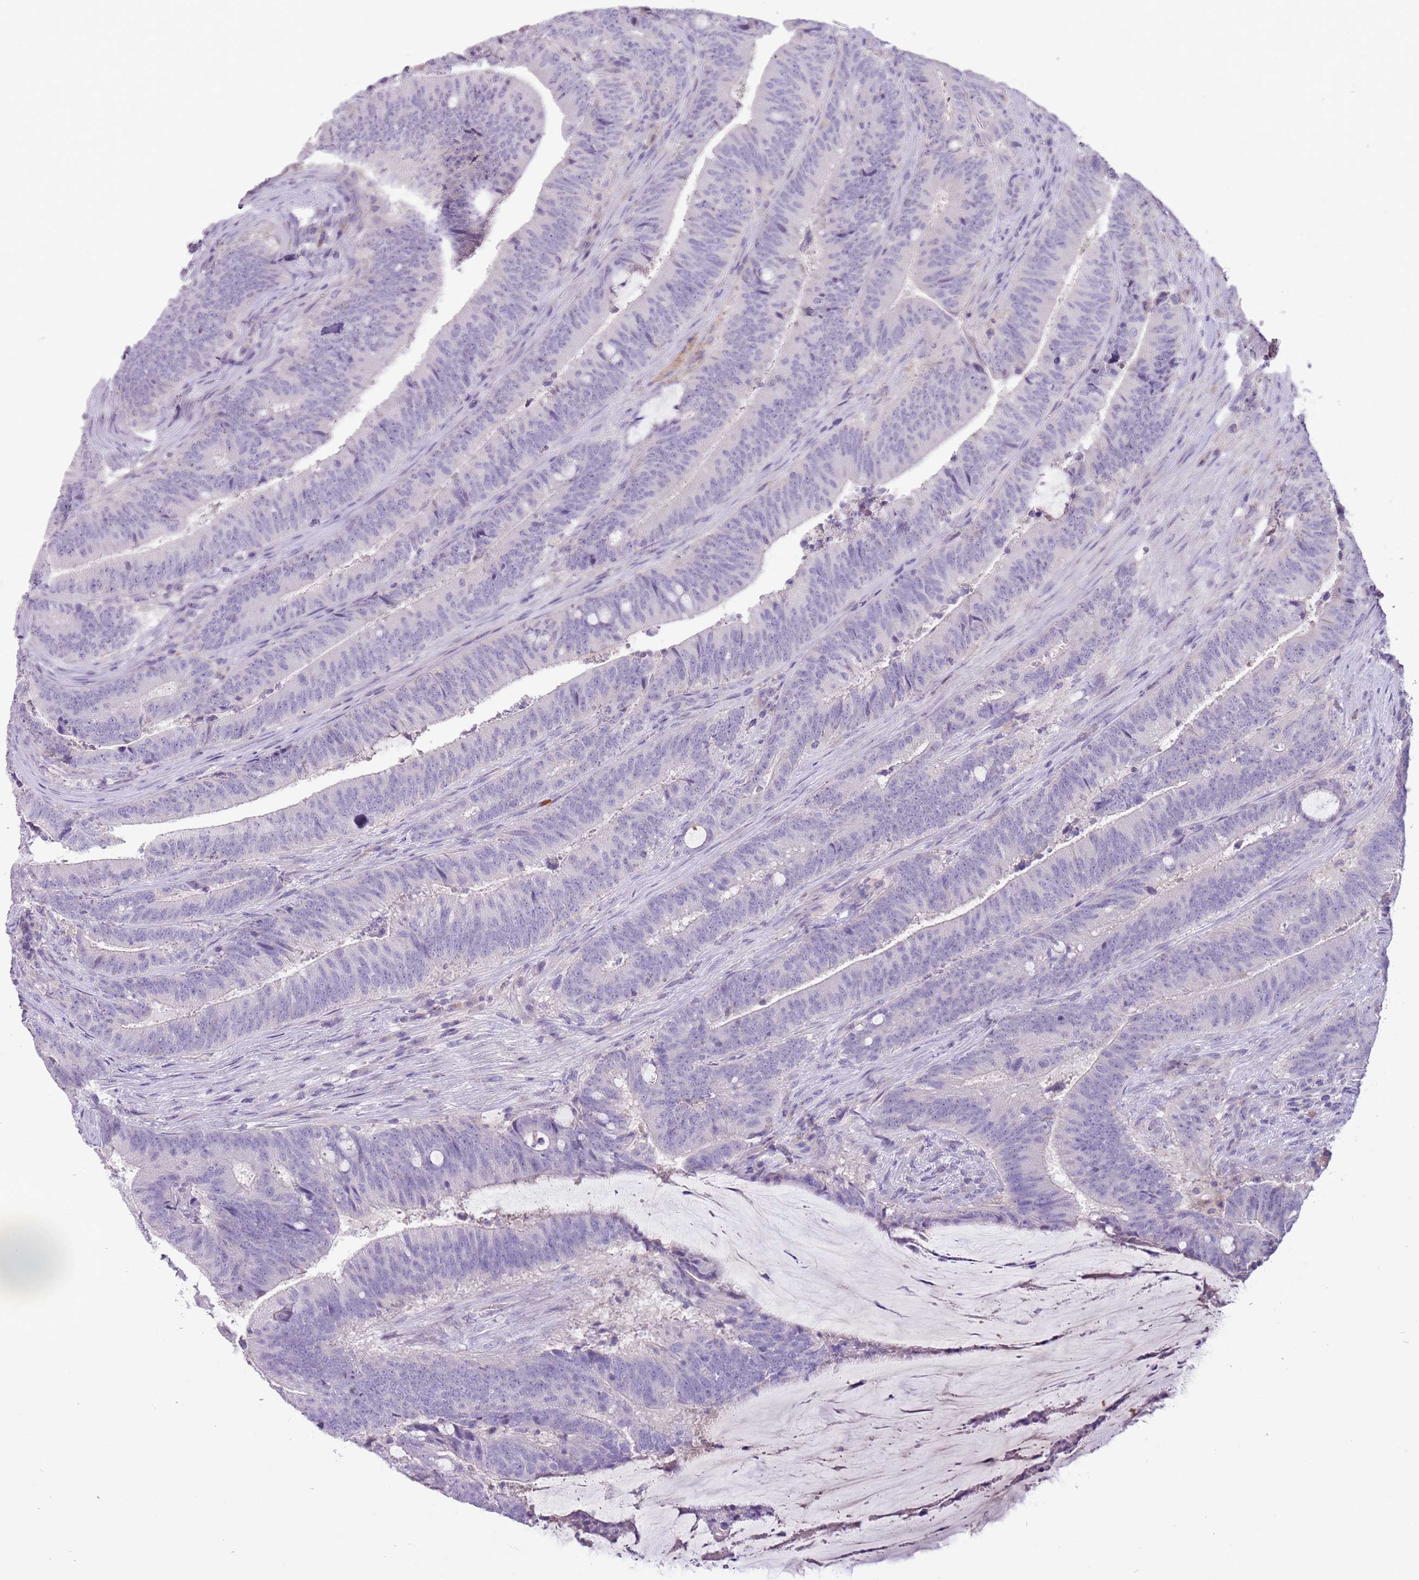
{"staining": {"intensity": "negative", "quantity": "none", "location": "none"}, "tissue": "colorectal cancer", "cell_type": "Tumor cells", "image_type": "cancer", "snomed": [{"axis": "morphology", "description": "Adenocarcinoma, NOS"}, {"axis": "topography", "description": "Colon"}], "caption": "Immunohistochemistry of colorectal cancer (adenocarcinoma) demonstrates no staining in tumor cells.", "gene": "SCAMP5", "patient": {"sex": "female", "age": 43}}